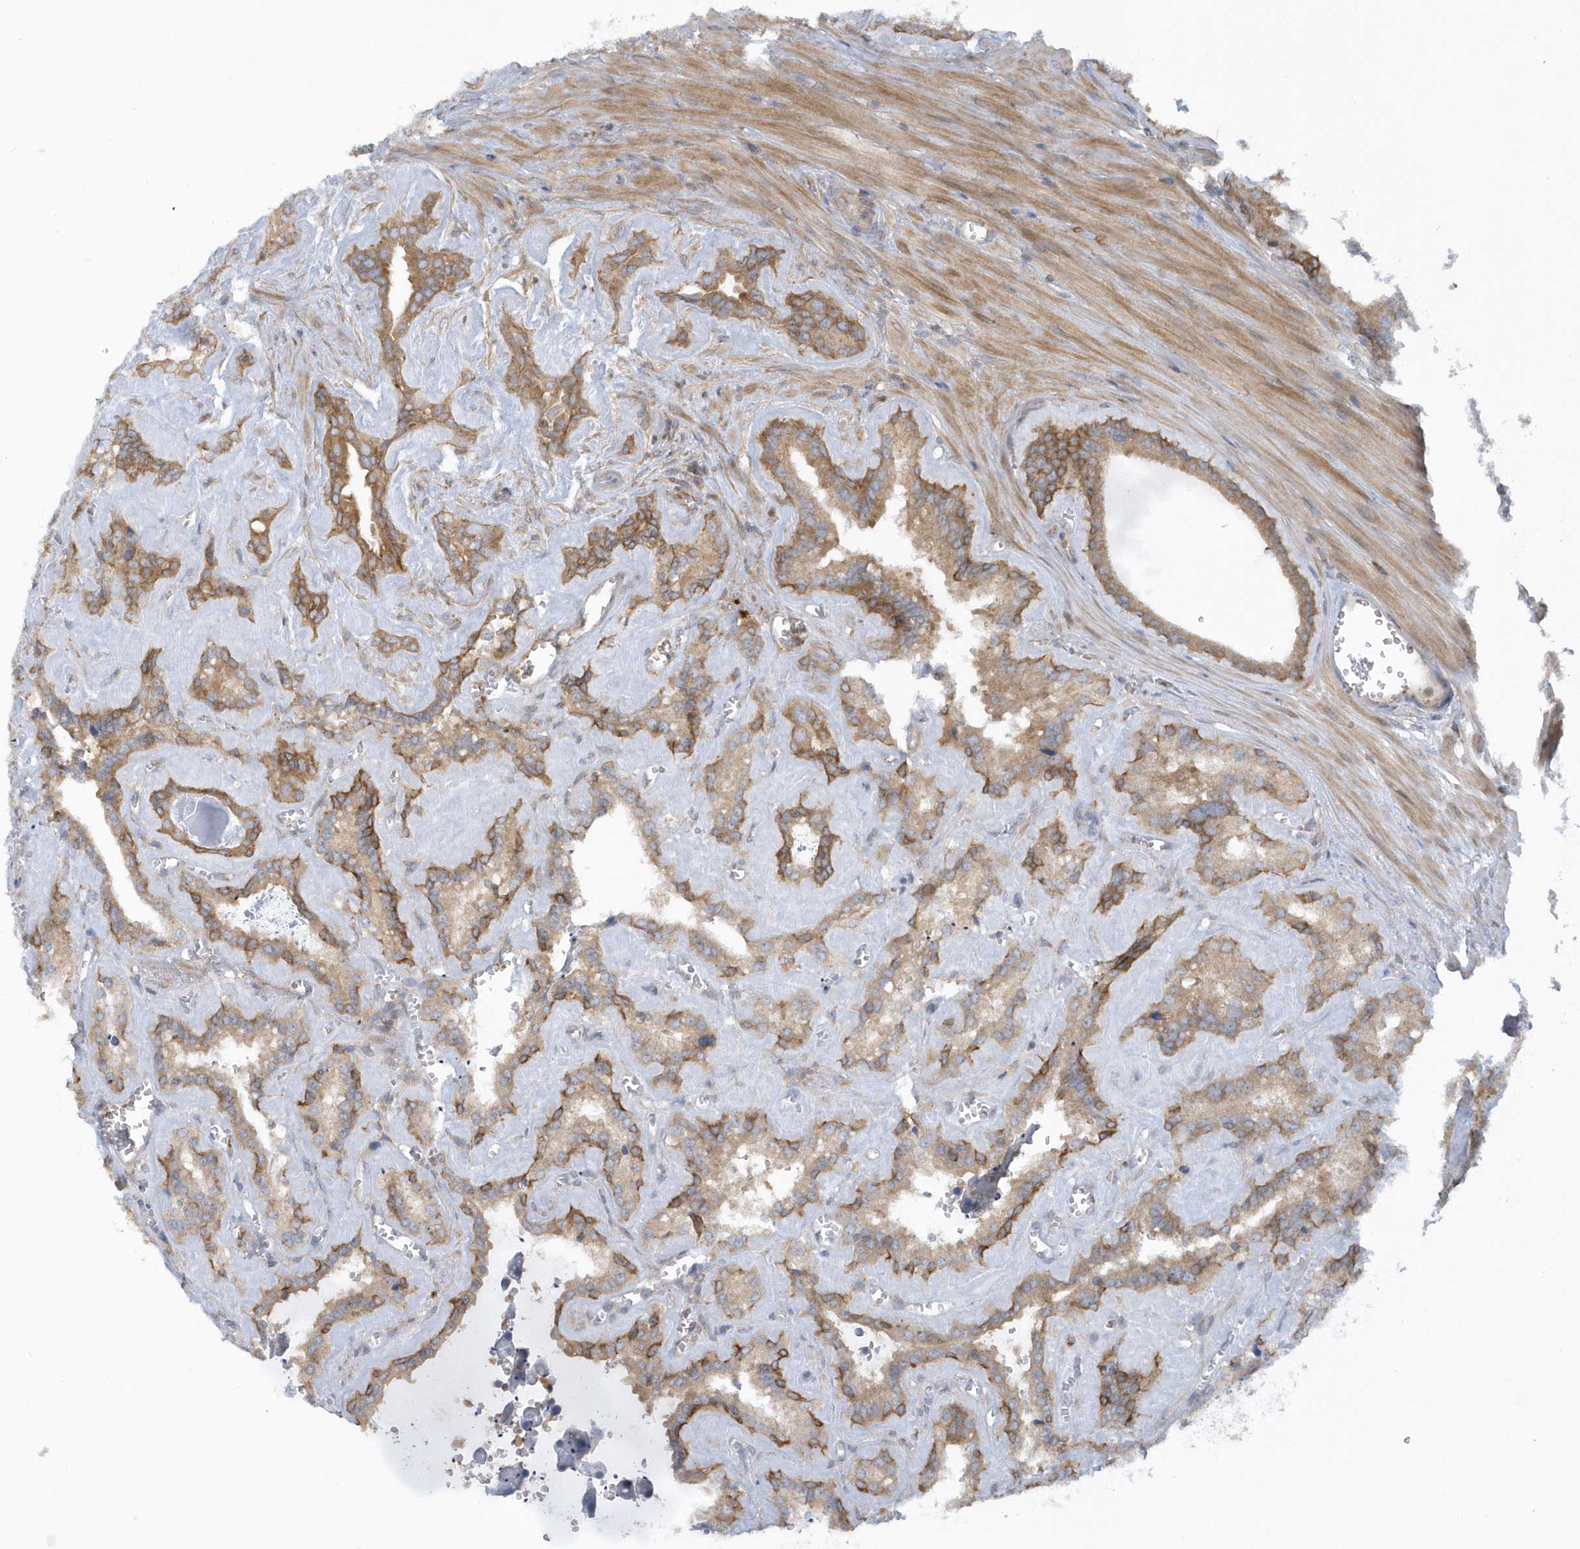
{"staining": {"intensity": "moderate", "quantity": "25%-75%", "location": "cytoplasmic/membranous"}, "tissue": "seminal vesicle", "cell_type": "Glandular cells", "image_type": "normal", "snomed": [{"axis": "morphology", "description": "Normal tissue, NOS"}, {"axis": "topography", "description": "Prostate"}, {"axis": "topography", "description": "Seminal veicle"}], "caption": "IHC staining of normal seminal vesicle, which exhibits medium levels of moderate cytoplasmic/membranous positivity in about 25%-75% of glandular cells indicating moderate cytoplasmic/membranous protein positivity. The staining was performed using DAB (brown) for protein detection and nuclei were counterstained in hematoxylin (blue).", "gene": "CNOT10", "patient": {"sex": "male", "age": 59}}